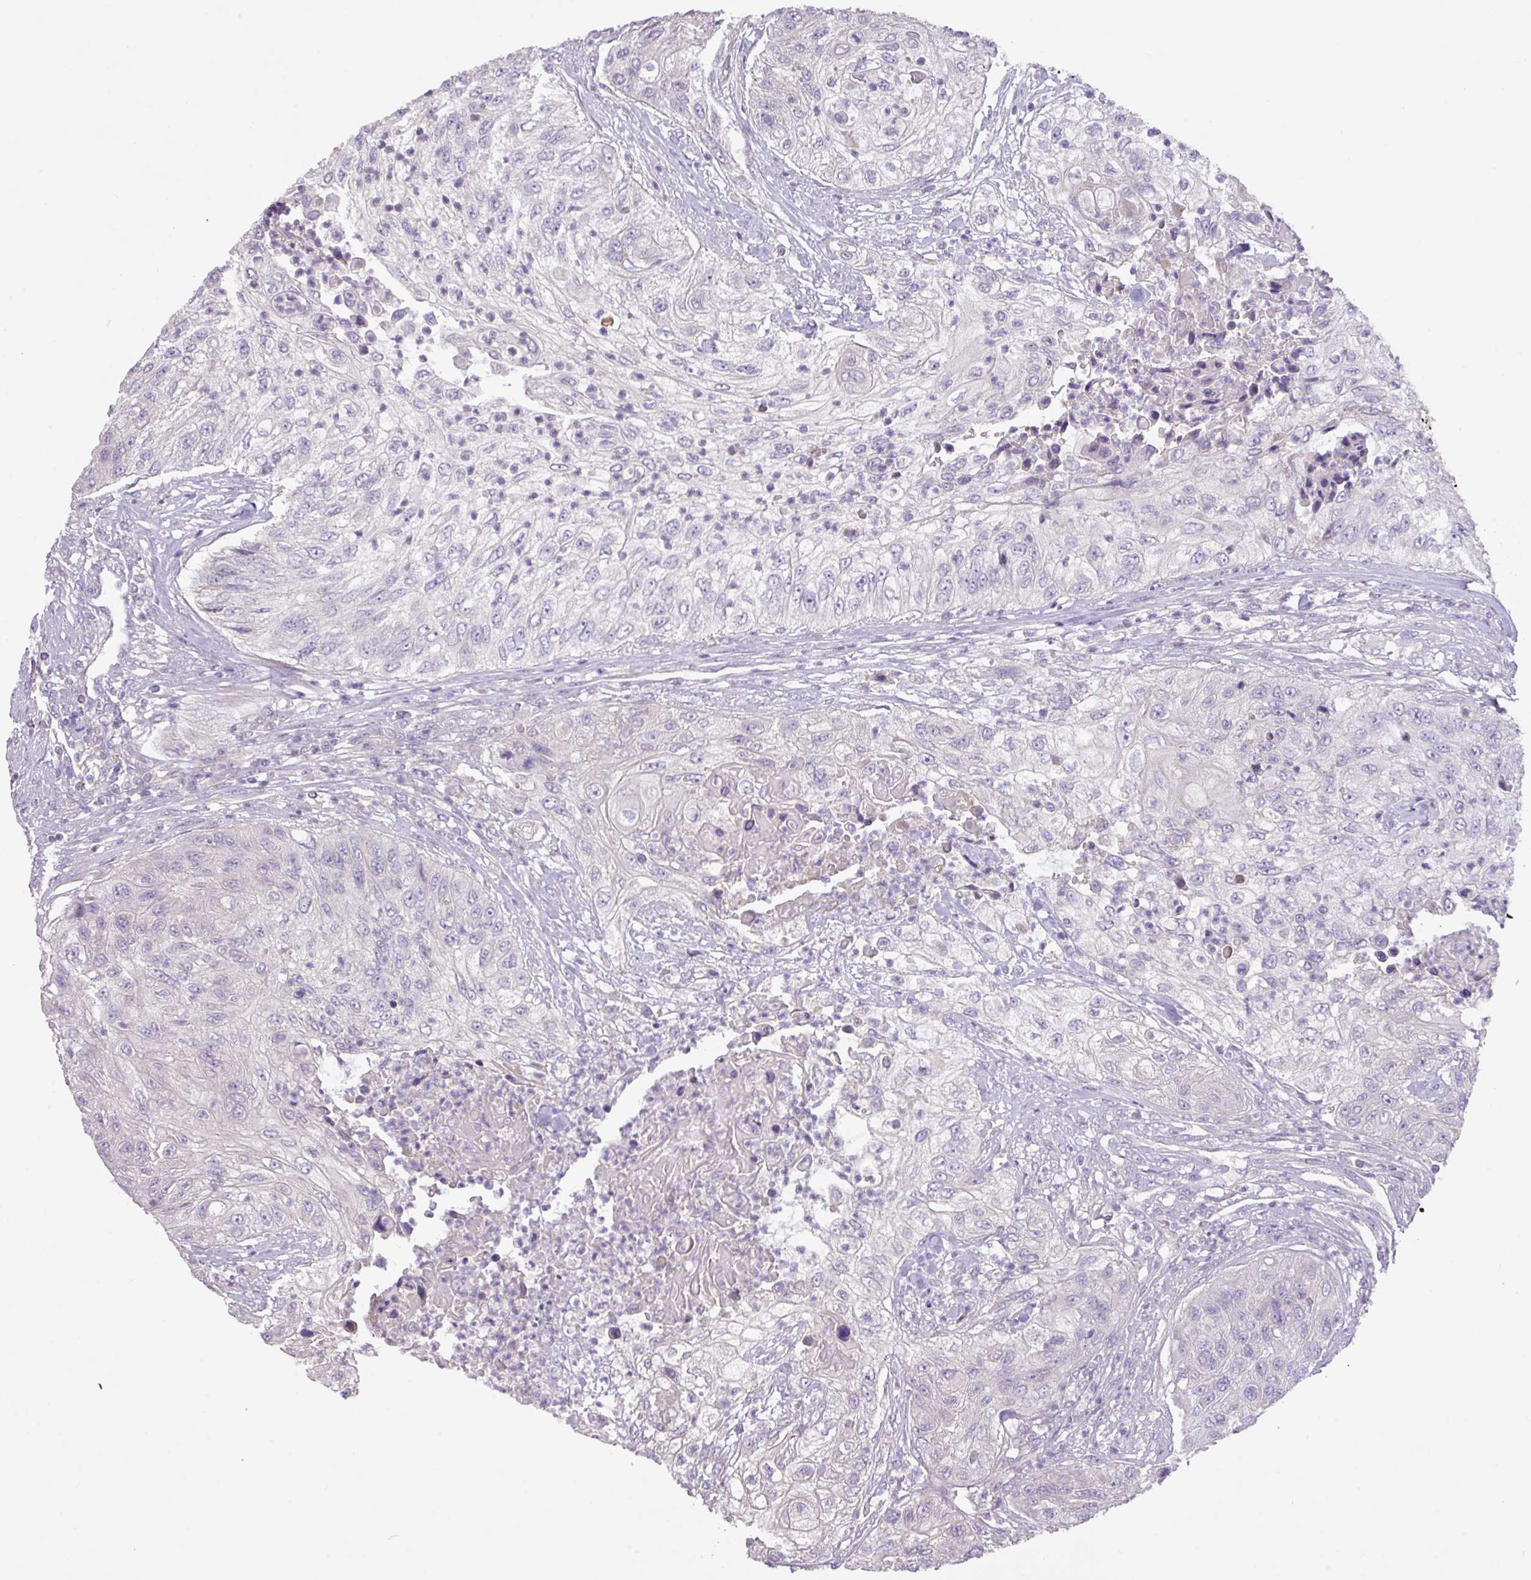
{"staining": {"intensity": "negative", "quantity": "none", "location": "none"}, "tissue": "urothelial cancer", "cell_type": "Tumor cells", "image_type": "cancer", "snomed": [{"axis": "morphology", "description": "Urothelial carcinoma, High grade"}, {"axis": "topography", "description": "Urinary bladder"}], "caption": "The histopathology image demonstrates no significant positivity in tumor cells of high-grade urothelial carcinoma.", "gene": "PRADC1", "patient": {"sex": "female", "age": 60}}